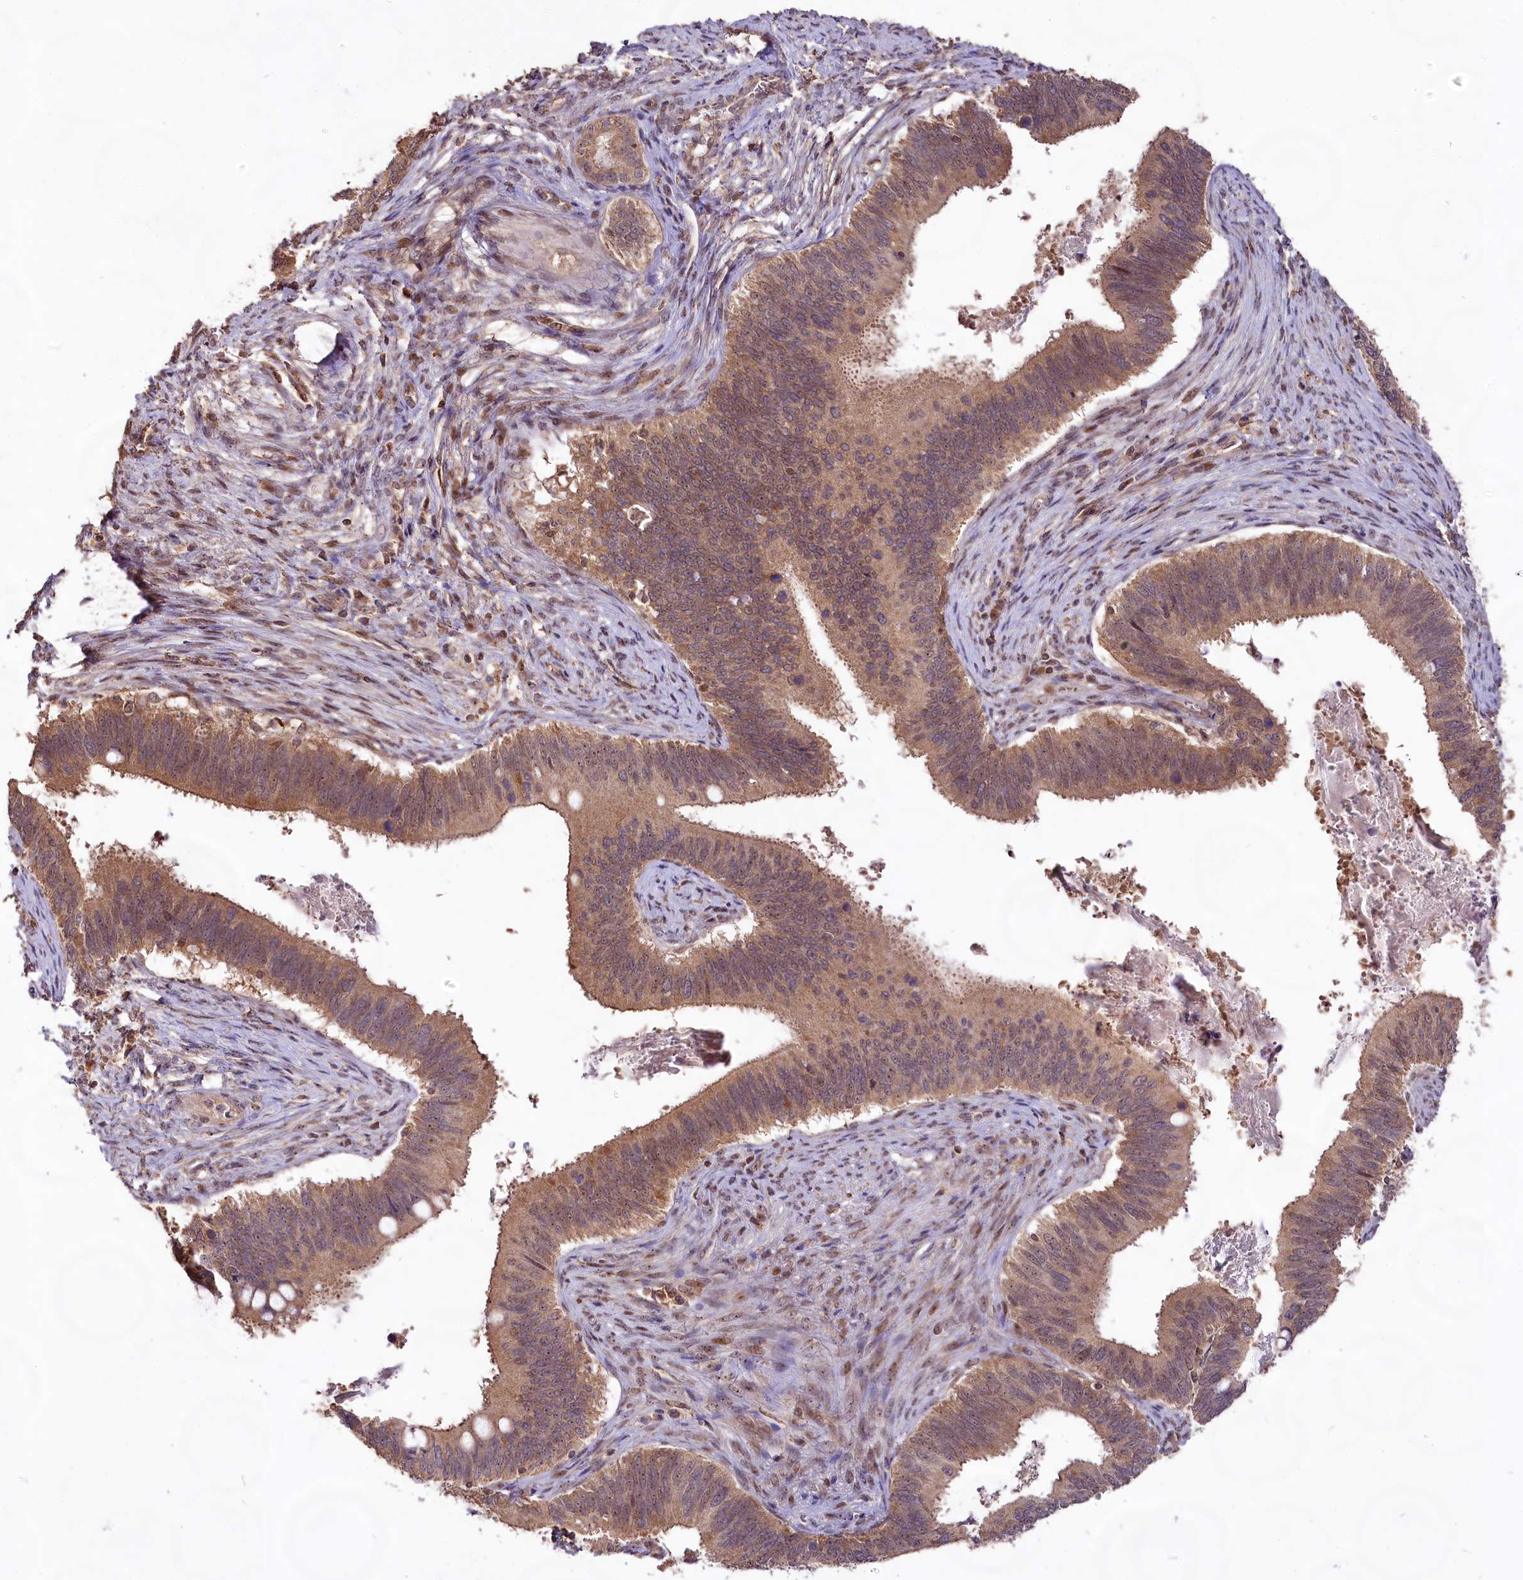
{"staining": {"intensity": "moderate", "quantity": ">75%", "location": "cytoplasmic/membranous,nuclear"}, "tissue": "cervical cancer", "cell_type": "Tumor cells", "image_type": "cancer", "snomed": [{"axis": "morphology", "description": "Adenocarcinoma, NOS"}, {"axis": "topography", "description": "Cervix"}], "caption": "About >75% of tumor cells in human cervical adenocarcinoma reveal moderate cytoplasmic/membranous and nuclear protein expression as visualized by brown immunohistochemical staining.", "gene": "RRP8", "patient": {"sex": "female", "age": 42}}